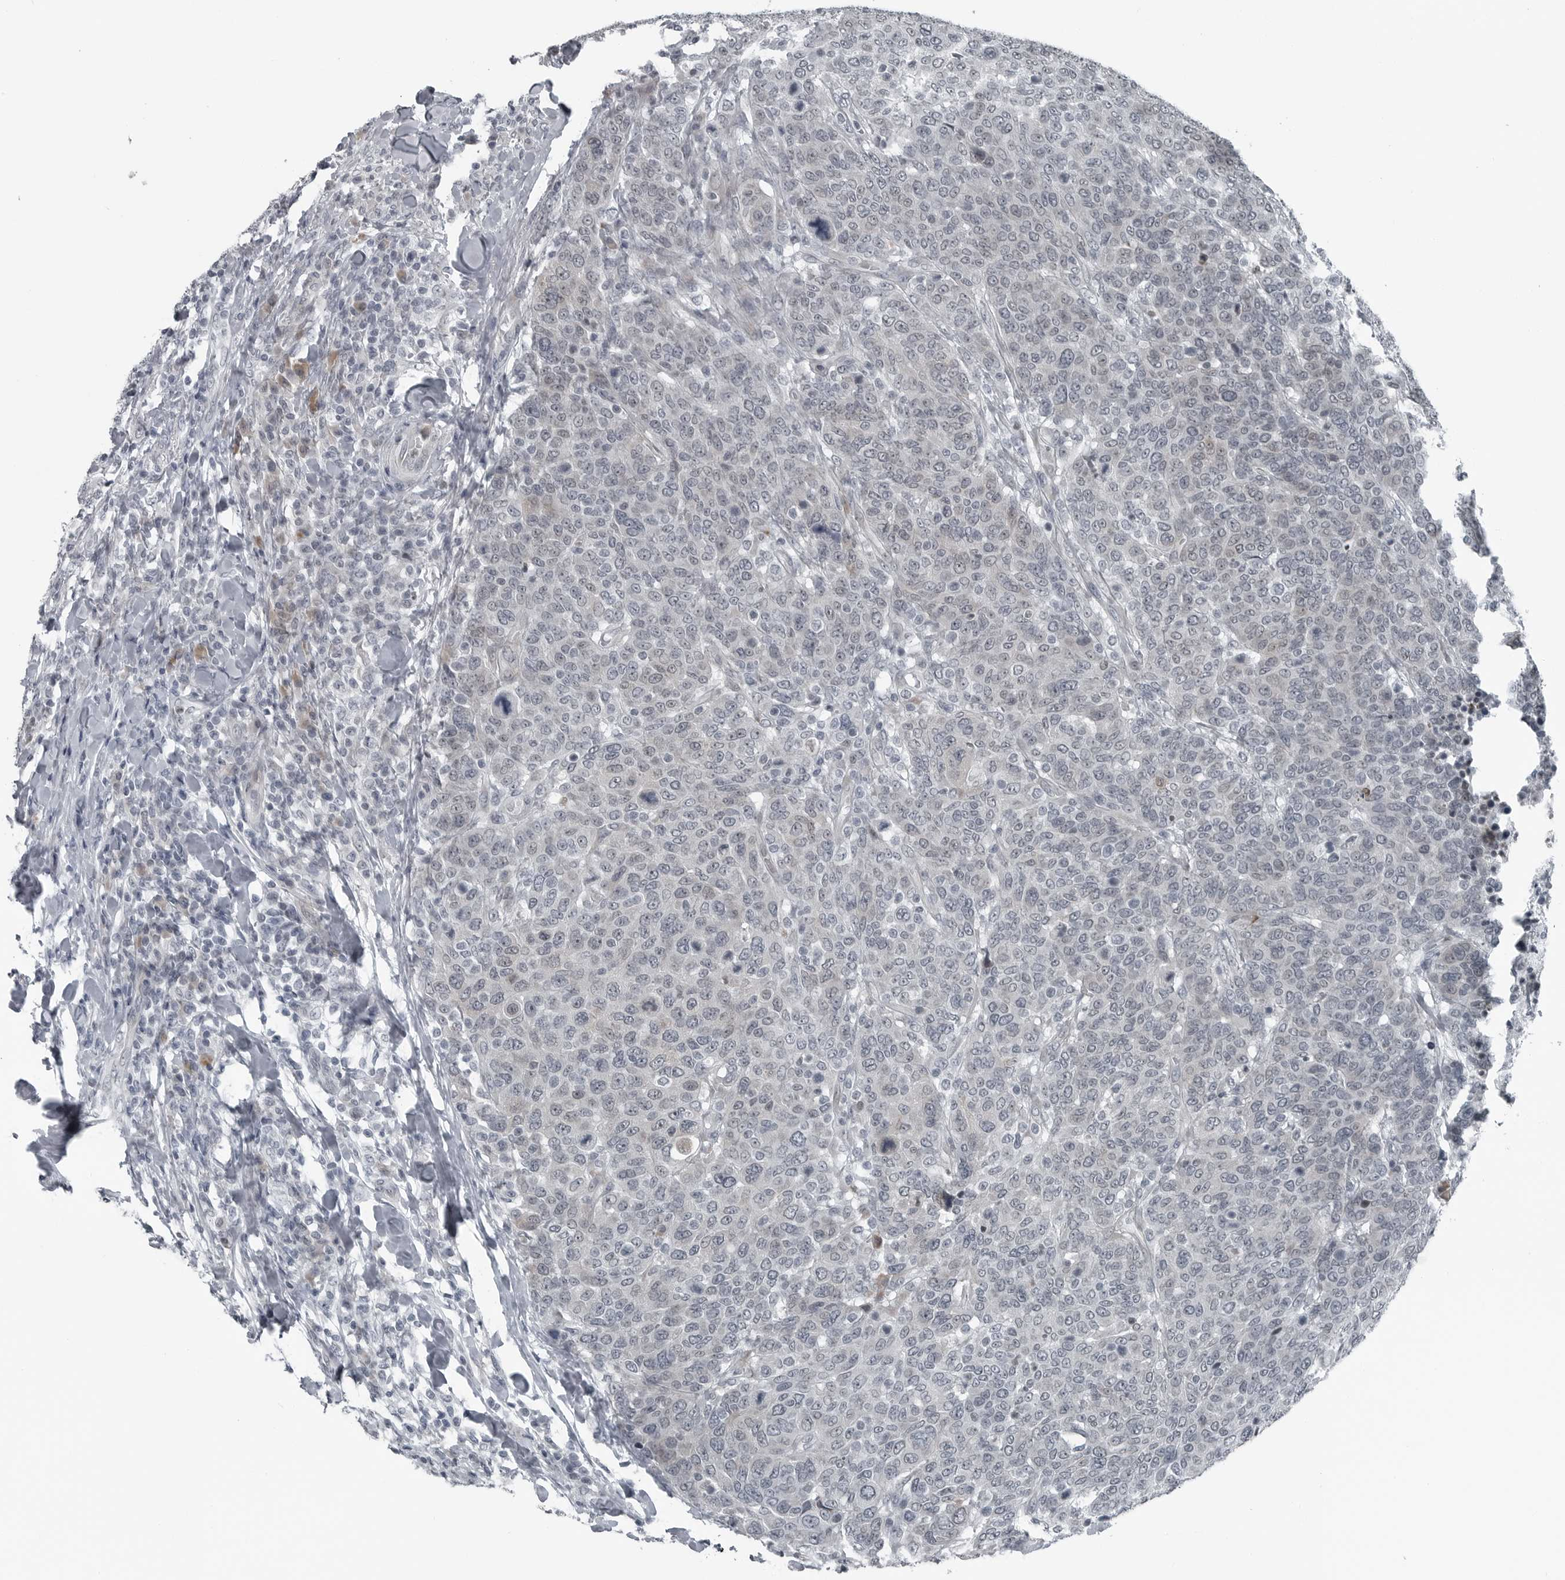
{"staining": {"intensity": "negative", "quantity": "none", "location": "none"}, "tissue": "breast cancer", "cell_type": "Tumor cells", "image_type": "cancer", "snomed": [{"axis": "morphology", "description": "Duct carcinoma"}, {"axis": "topography", "description": "Breast"}], "caption": "A histopathology image of human breast cancer (intraductal carcinoma) is negative for staining in tumor cells. (DAB (3,3'-diaminobenzidine) immunohistochemistry (IHC) with hematoxylin counter stain).", "gene": "DNAAF11", "patient": {"sex": "female", "age": 37}}